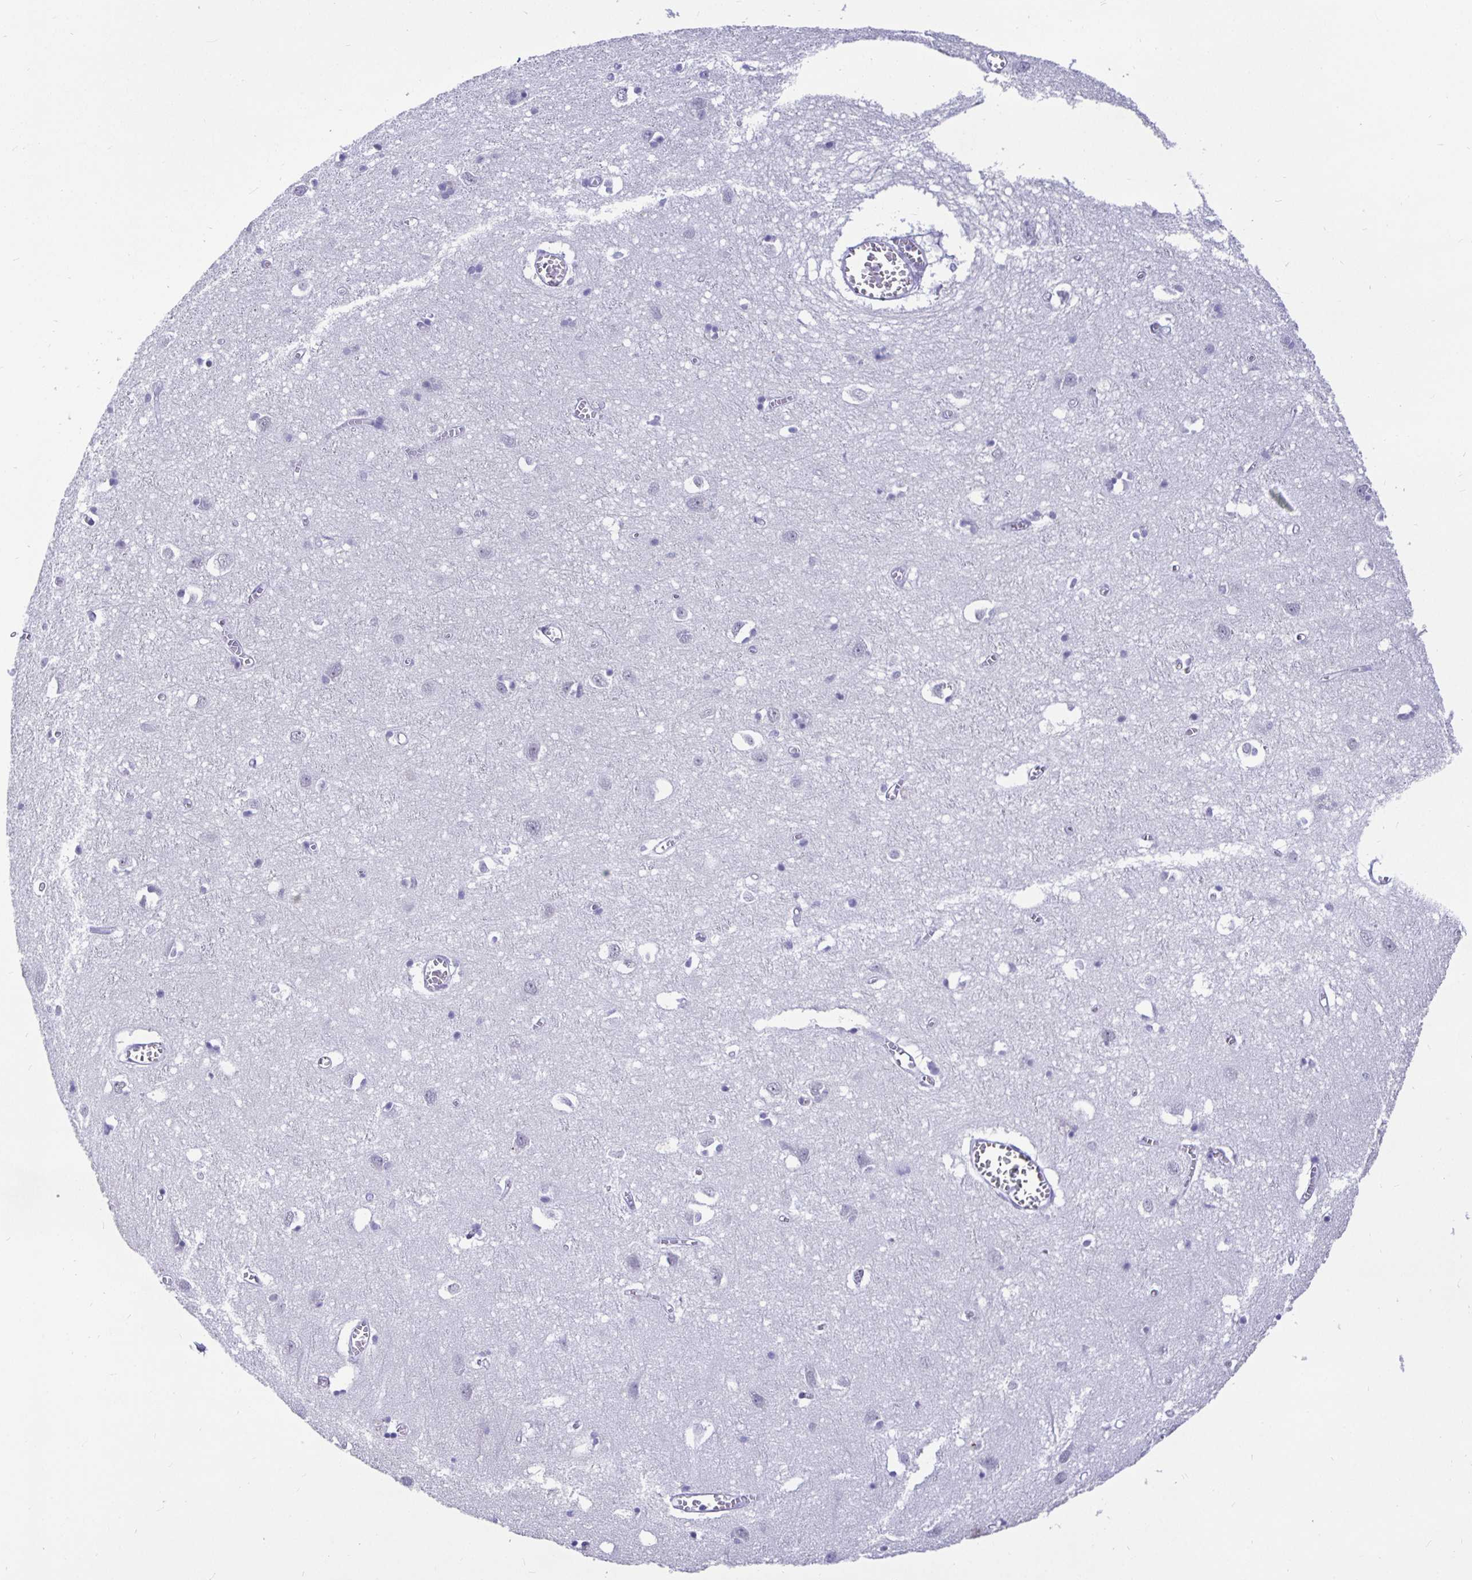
{"staining": {"intensity": "negative", "quantity": "none", "location": "none"}, "tissue": "cerebral cortex", "cell_type": "Endothelial cells", "image_type": "normal", "snomed": [{"axis": "morphology", "description": "Normal tissue, NOS"}, {"axis": "topography", "description": "Cerebral cortex"}], "caption": "An immunohistochemistry image of benign cerebral cortex is shown. There is no staining in endothelial cells of cerebral cortex.", "gene": "EZHIP", "patient": {"sex": "male", "age": 70}}